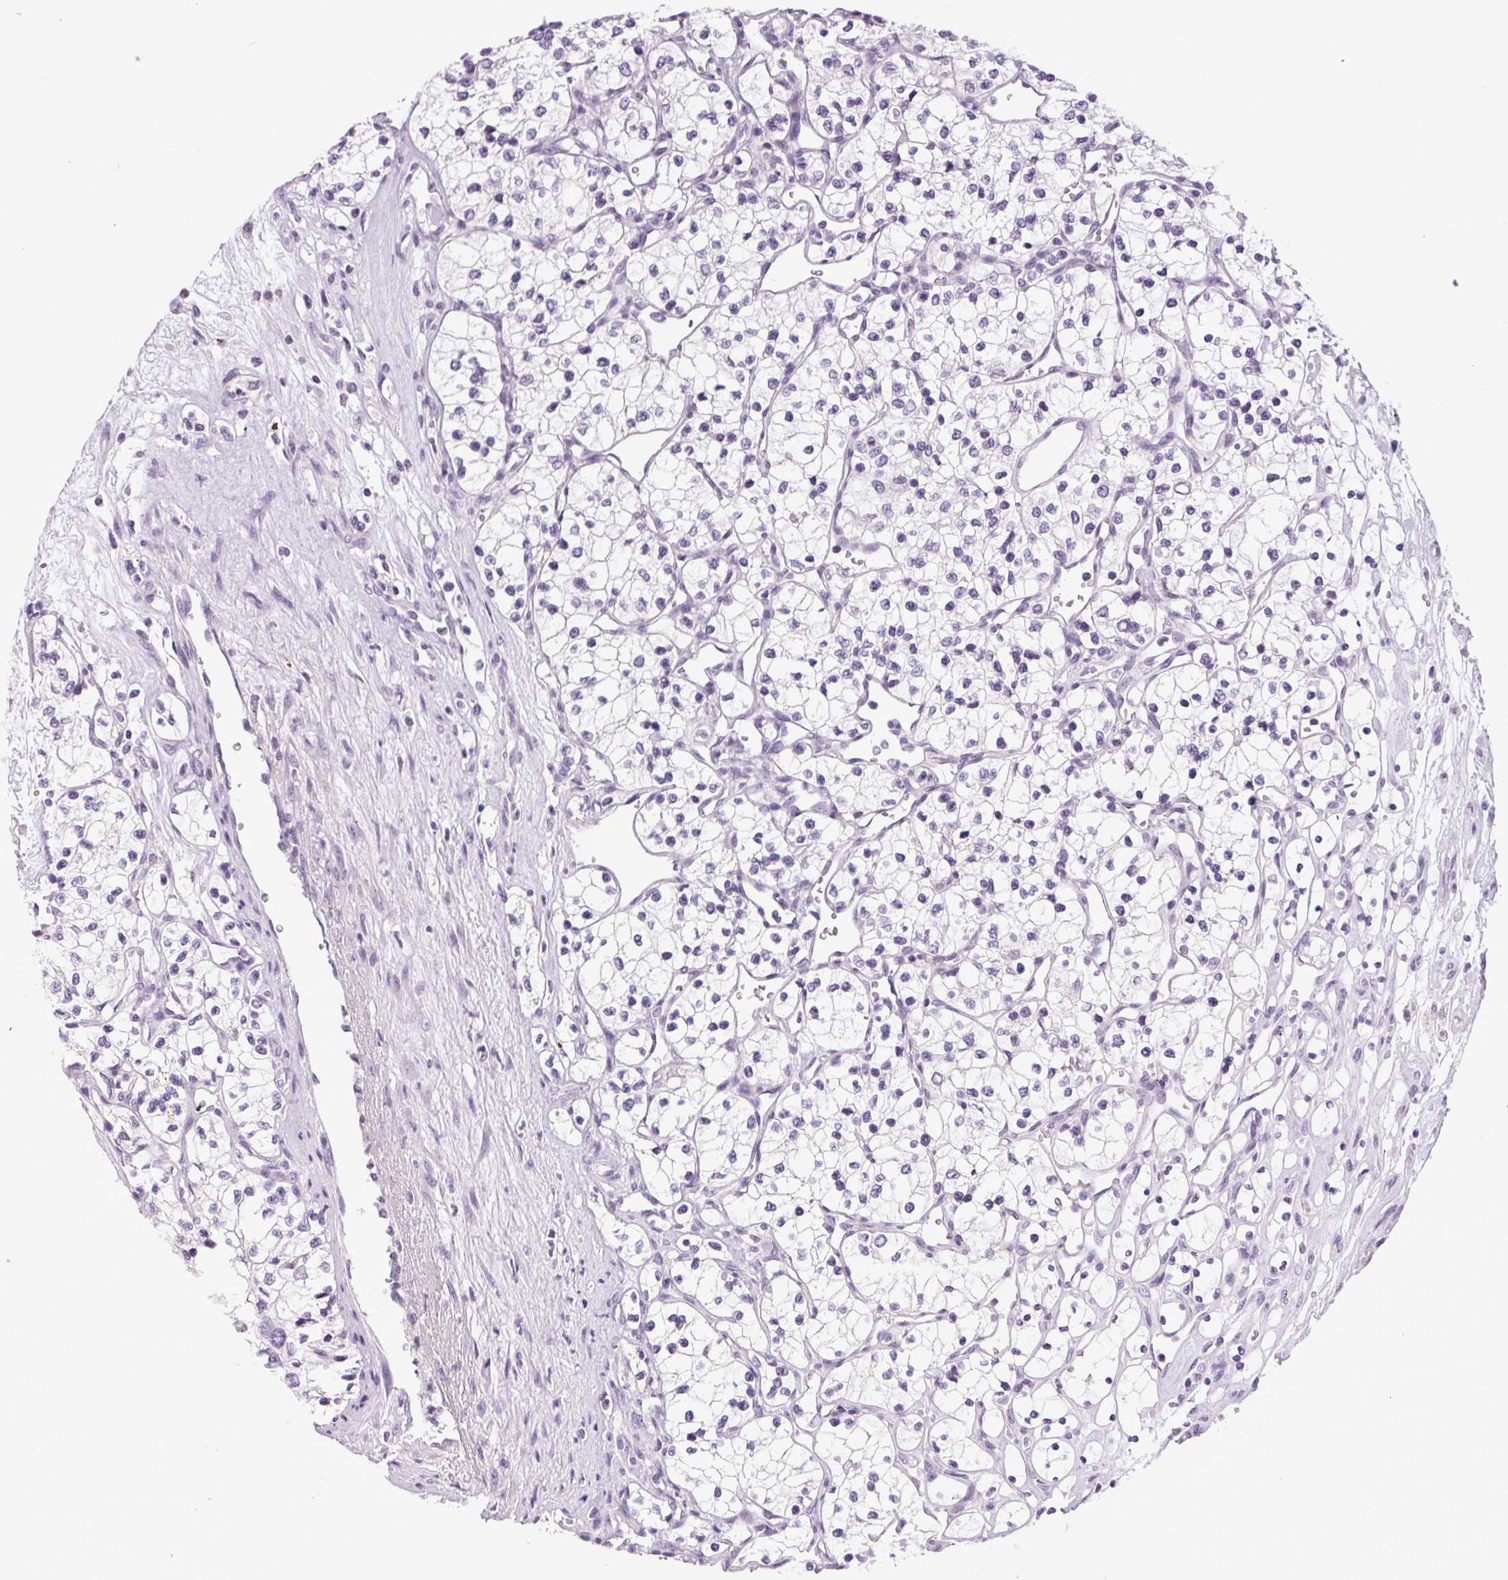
{"staining": {"intensity": "negative", "quantity": "none", "location": "none"}, "tissue": "renal cancer", "cell_type": "Tumor cells", "image_type": "cancer", "snomed": [{"axis": "morphology", "description": "Adenocarcinoma, NOS"}, {"axis": "topography", "description": "Kidney"}], "caption": "Renal cancer (adenocarcinoma) was stained to show a protein in brown. There is no significant expression in tumor cells. The staining is performed using DAB (3,3'-diaminobenzidine) brown chromogen with nuclei counter-stained in using hematoxylin.", "gene": "TMEM88B", "patient": {"sex": "female", "age": 69}}